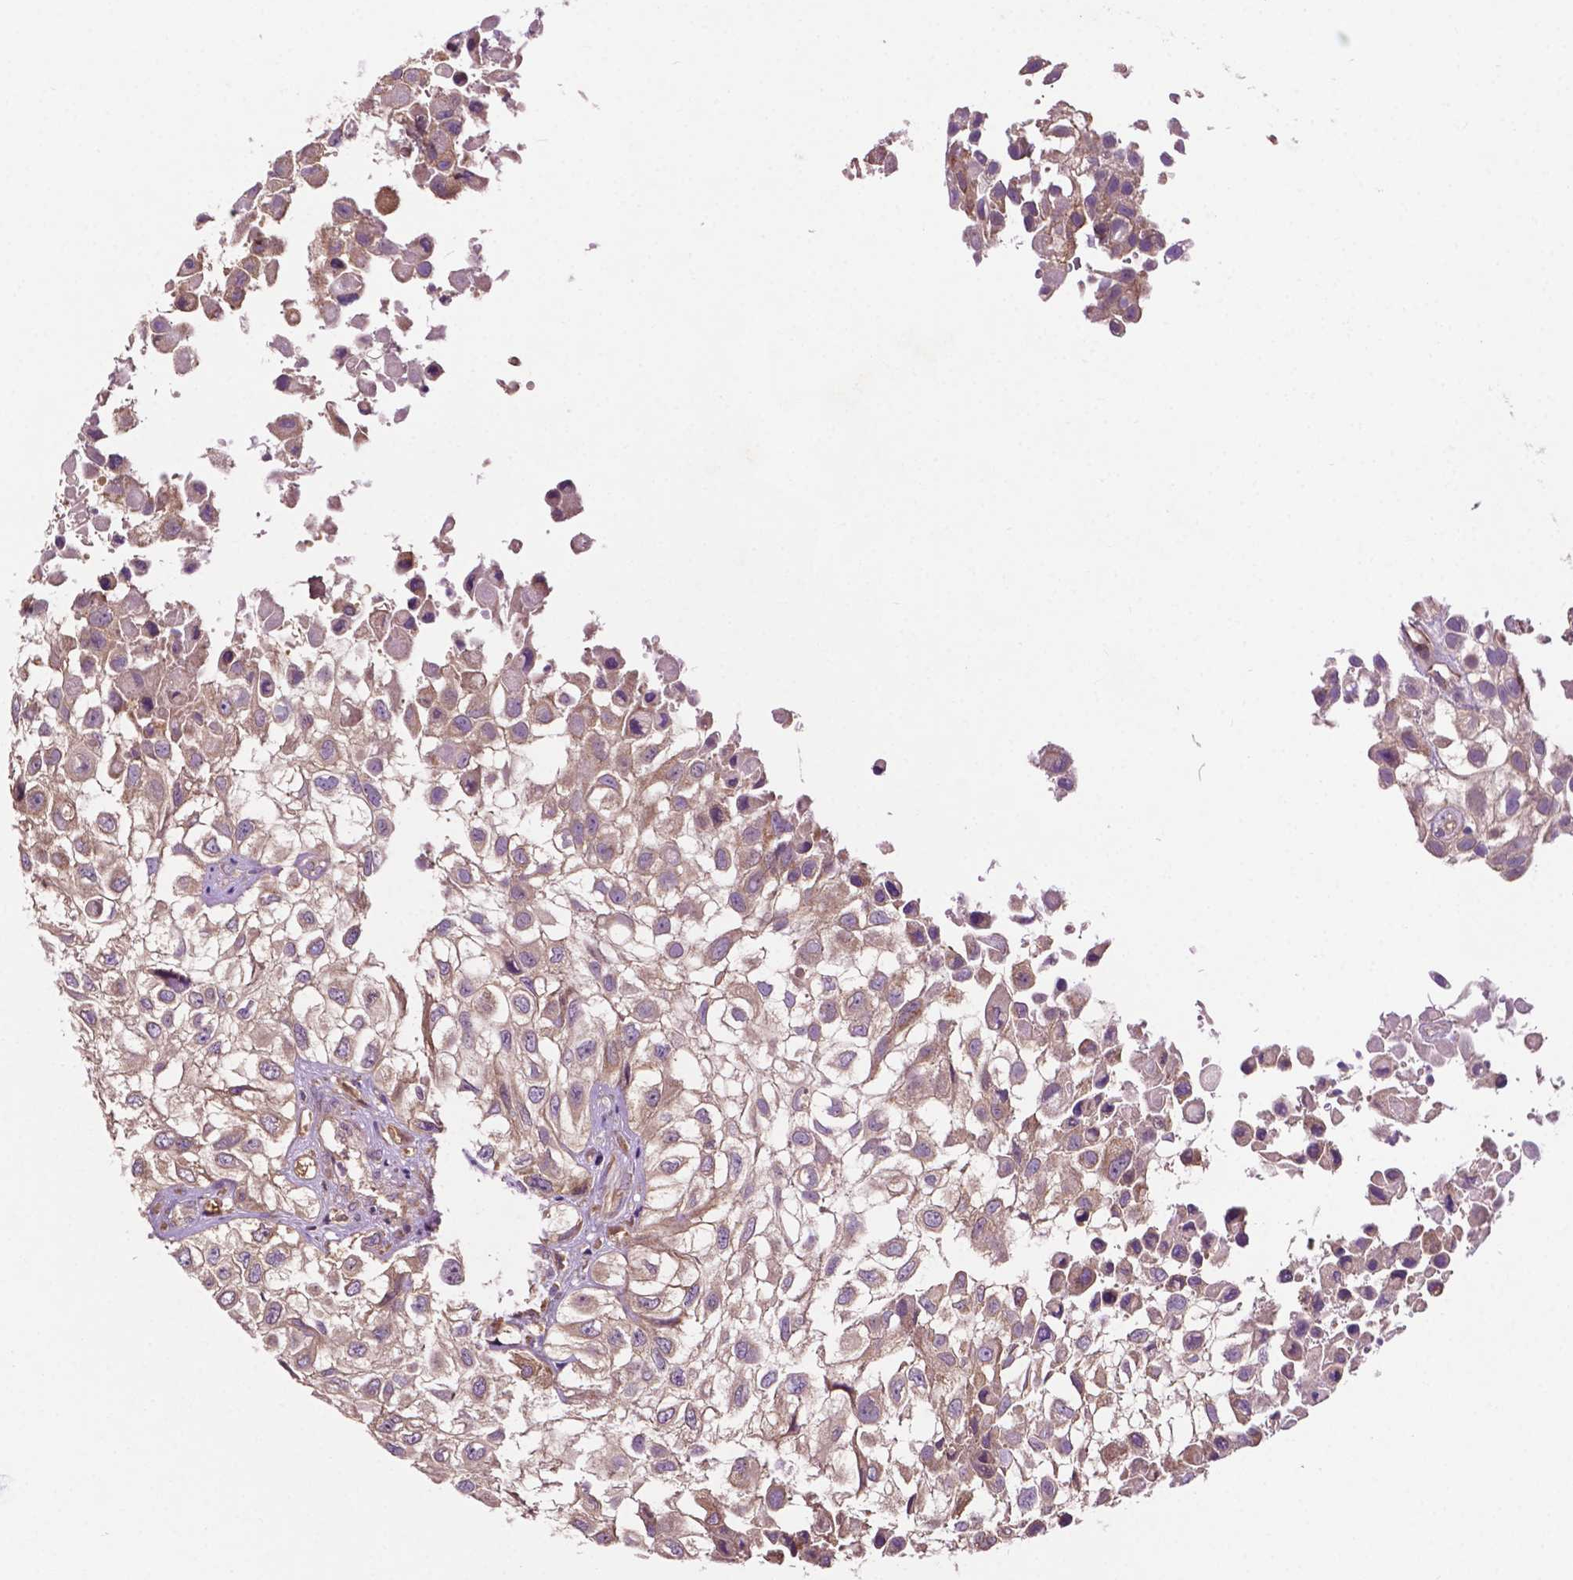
{"staining": {"intensity": "weak", "quantity": ">75%", "location": "cytoplasmic/membranous"}, "tissue": "urothelial cancer", "cell_type": "Tumor cells", "image_type": "cancer", "snomed": [{"axis": "morphology", "description": "Urothelial carcinoma, High grade"}, {"axis": "topography", "description": "Urinary bladder"}], "caption": "Immunohistochemistry (IHC) photomicrograph of neoplastic tissue: human urothelial carcinoma (high-grade) stained using immunohistochemistry (IHC) reveals low levels of weak protein expression localized specifically in the cytoplasmic/membranous of tumor cells, appearing as a cytoplasmic/membranous brown color.", "gene": "GJA9", "patient": {"sex": "male", "age": 56}}